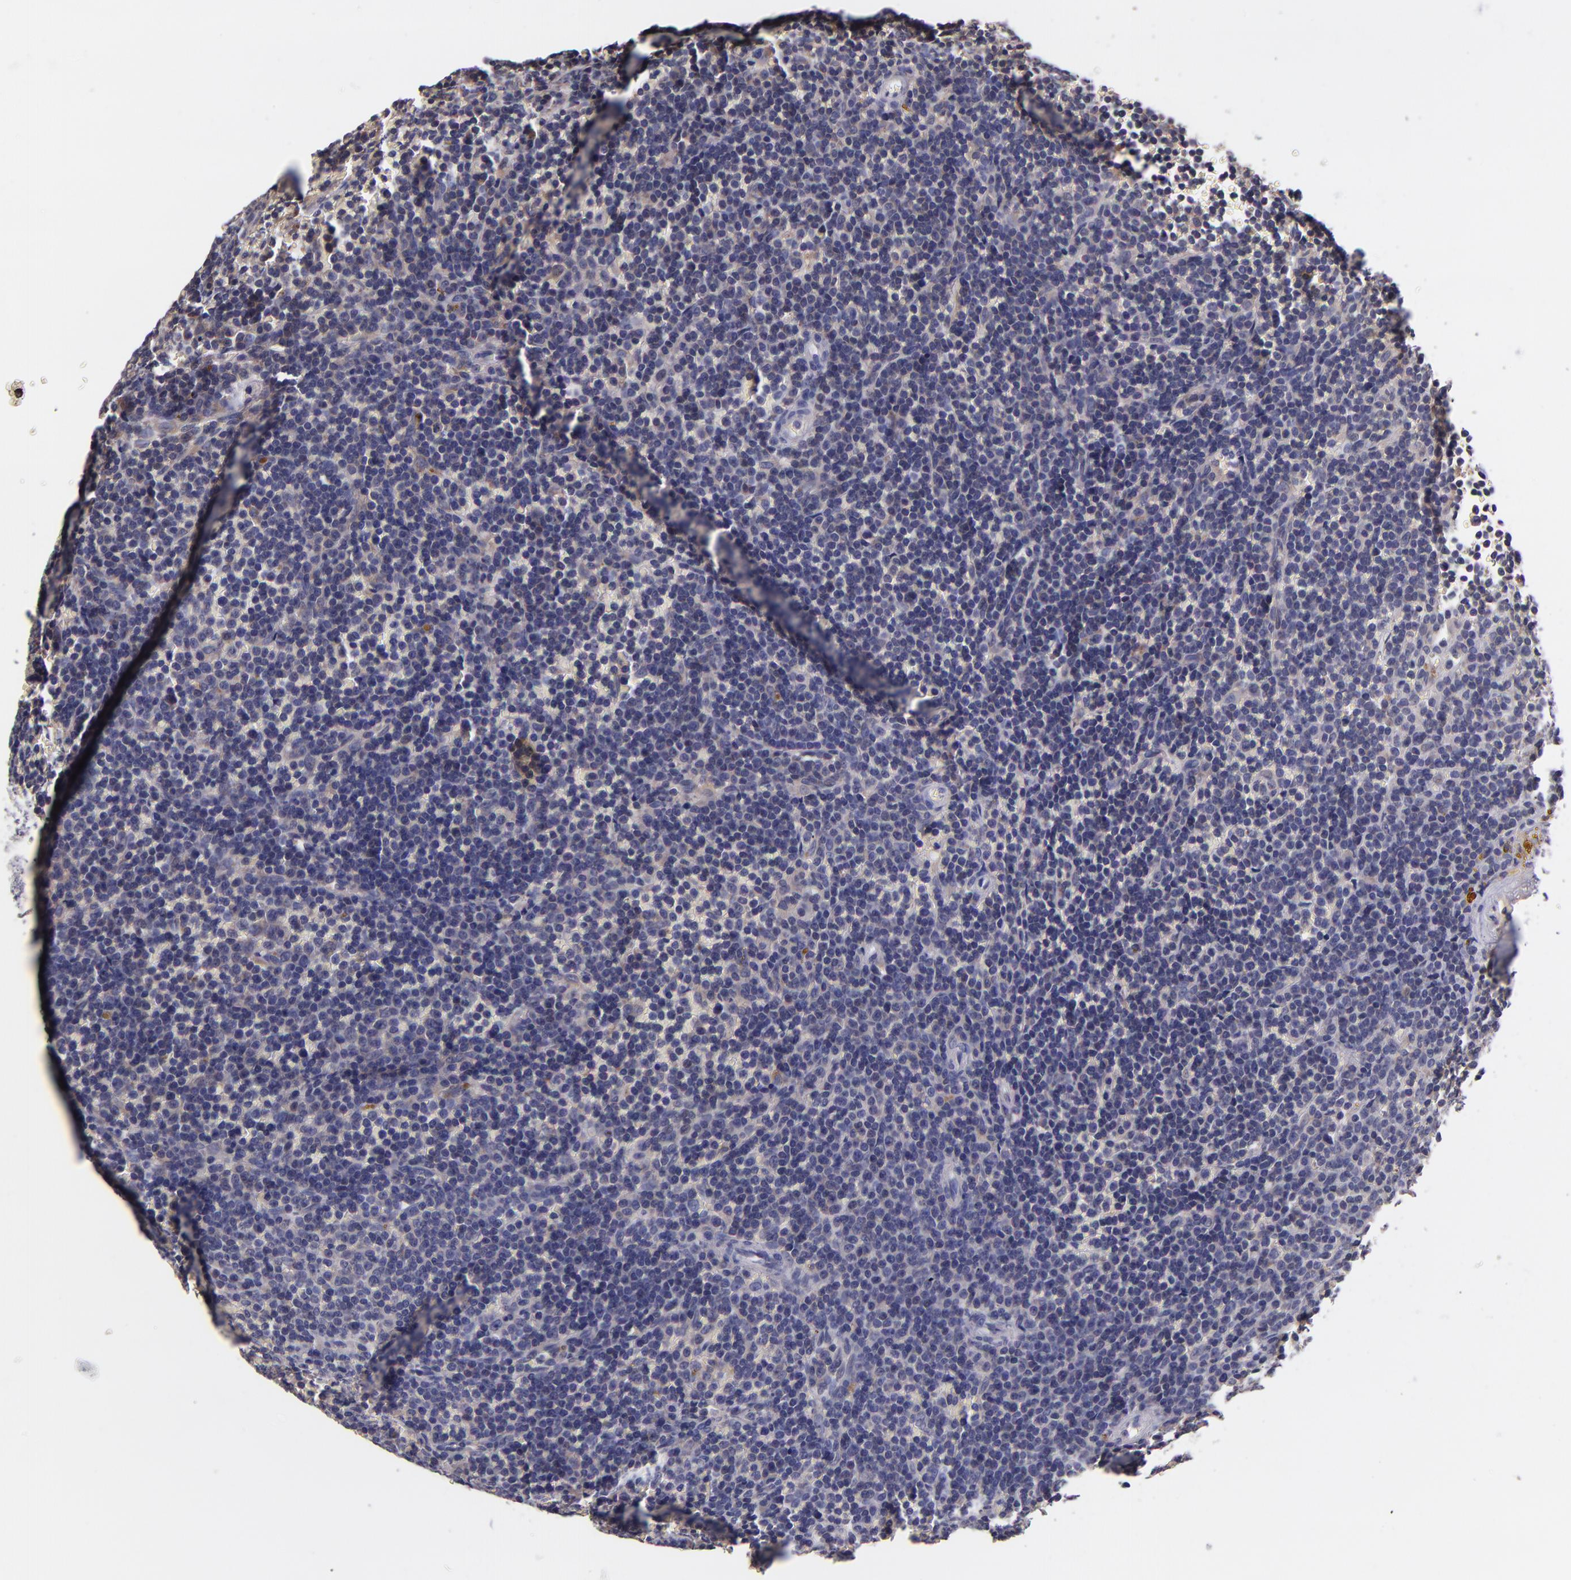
{"staining": {"intensity": "weak", "quantity": "25%-75%", "location": "cytoplasmic/membranous"}, "tissue": "lymphoma", "cell_type": "Tumor cells", "image_type": "cancer", "snomed": [{"axis": "morphology", "description": "Malignant lymphoma, non-Hodgkin's type, Low grade"}, {"axis": "topography", "description": "Spleen"}], "caption": "Tumor cells exhibit weak cytoplasmic/membranous staining in about 25%-75% of cells in malignant lymphoma, non-Hodgkin's type (low-grade).", "gene": "RBP4", "patient": {"sex": "male", "age": 80}}